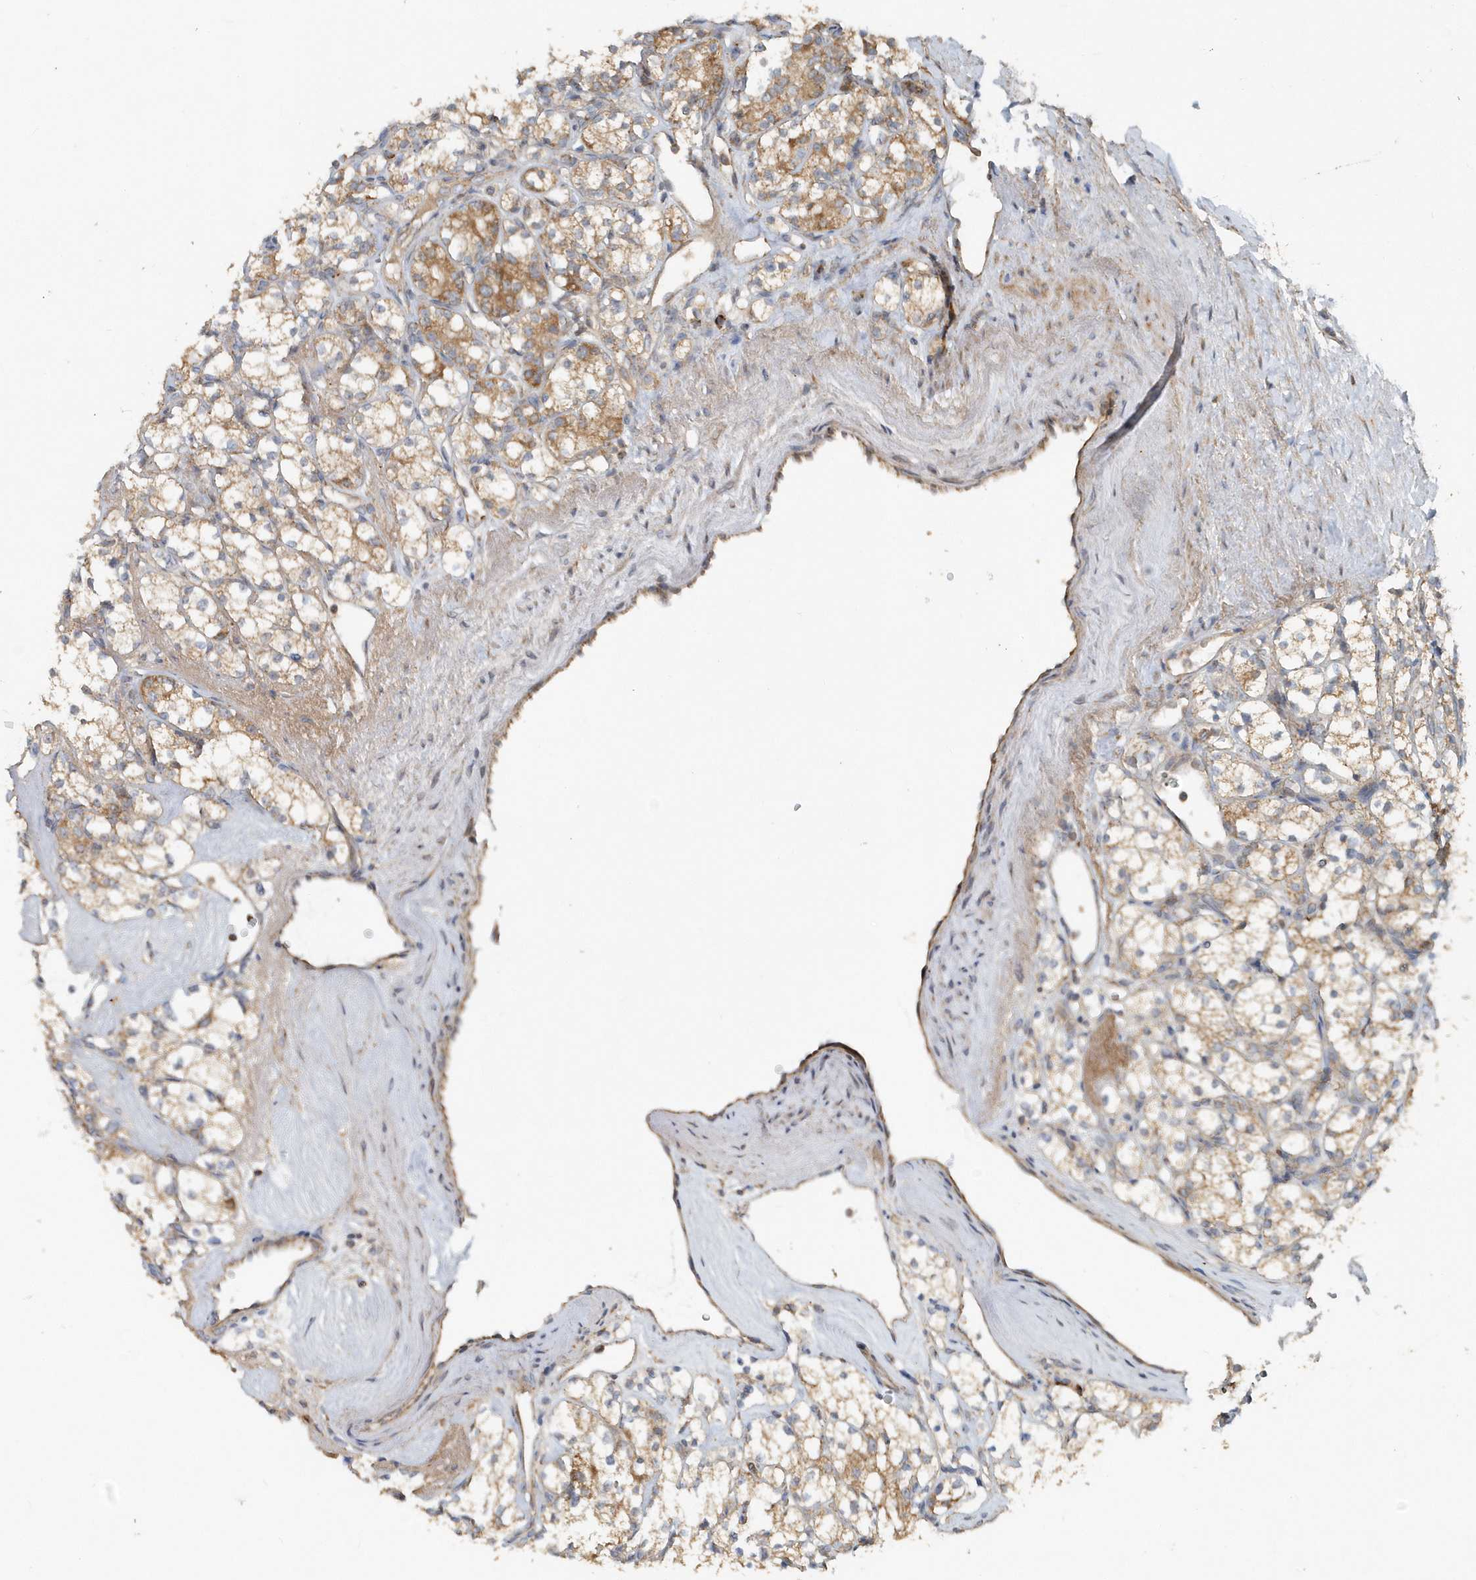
{"staining": {"intensity": "moderate", "quantity": ">75%", "location": "cytoplasmic/membranous"}, "tissue": "renal cancer", "cell_type": "Tumor cells", "image_type": "cancer", "snomed": [{"axis": "morphology", "description": "Adenocarcinoma, NOS"}, {"axis": "topography", "description": "Kidney"}], "caption": "Renal adenocarcinoma tissue displays moderate cytoplasmic/membranous expression in approximately >75% of tumor cells The staining is performed using DAB (3,3'-diaminobenzidine) brown chromogen to label protein expression. The nuclei are counter-stained blue using hematoxylin.", "gene": "MMUT", "patient": {"sex": "male", "age": 77}}